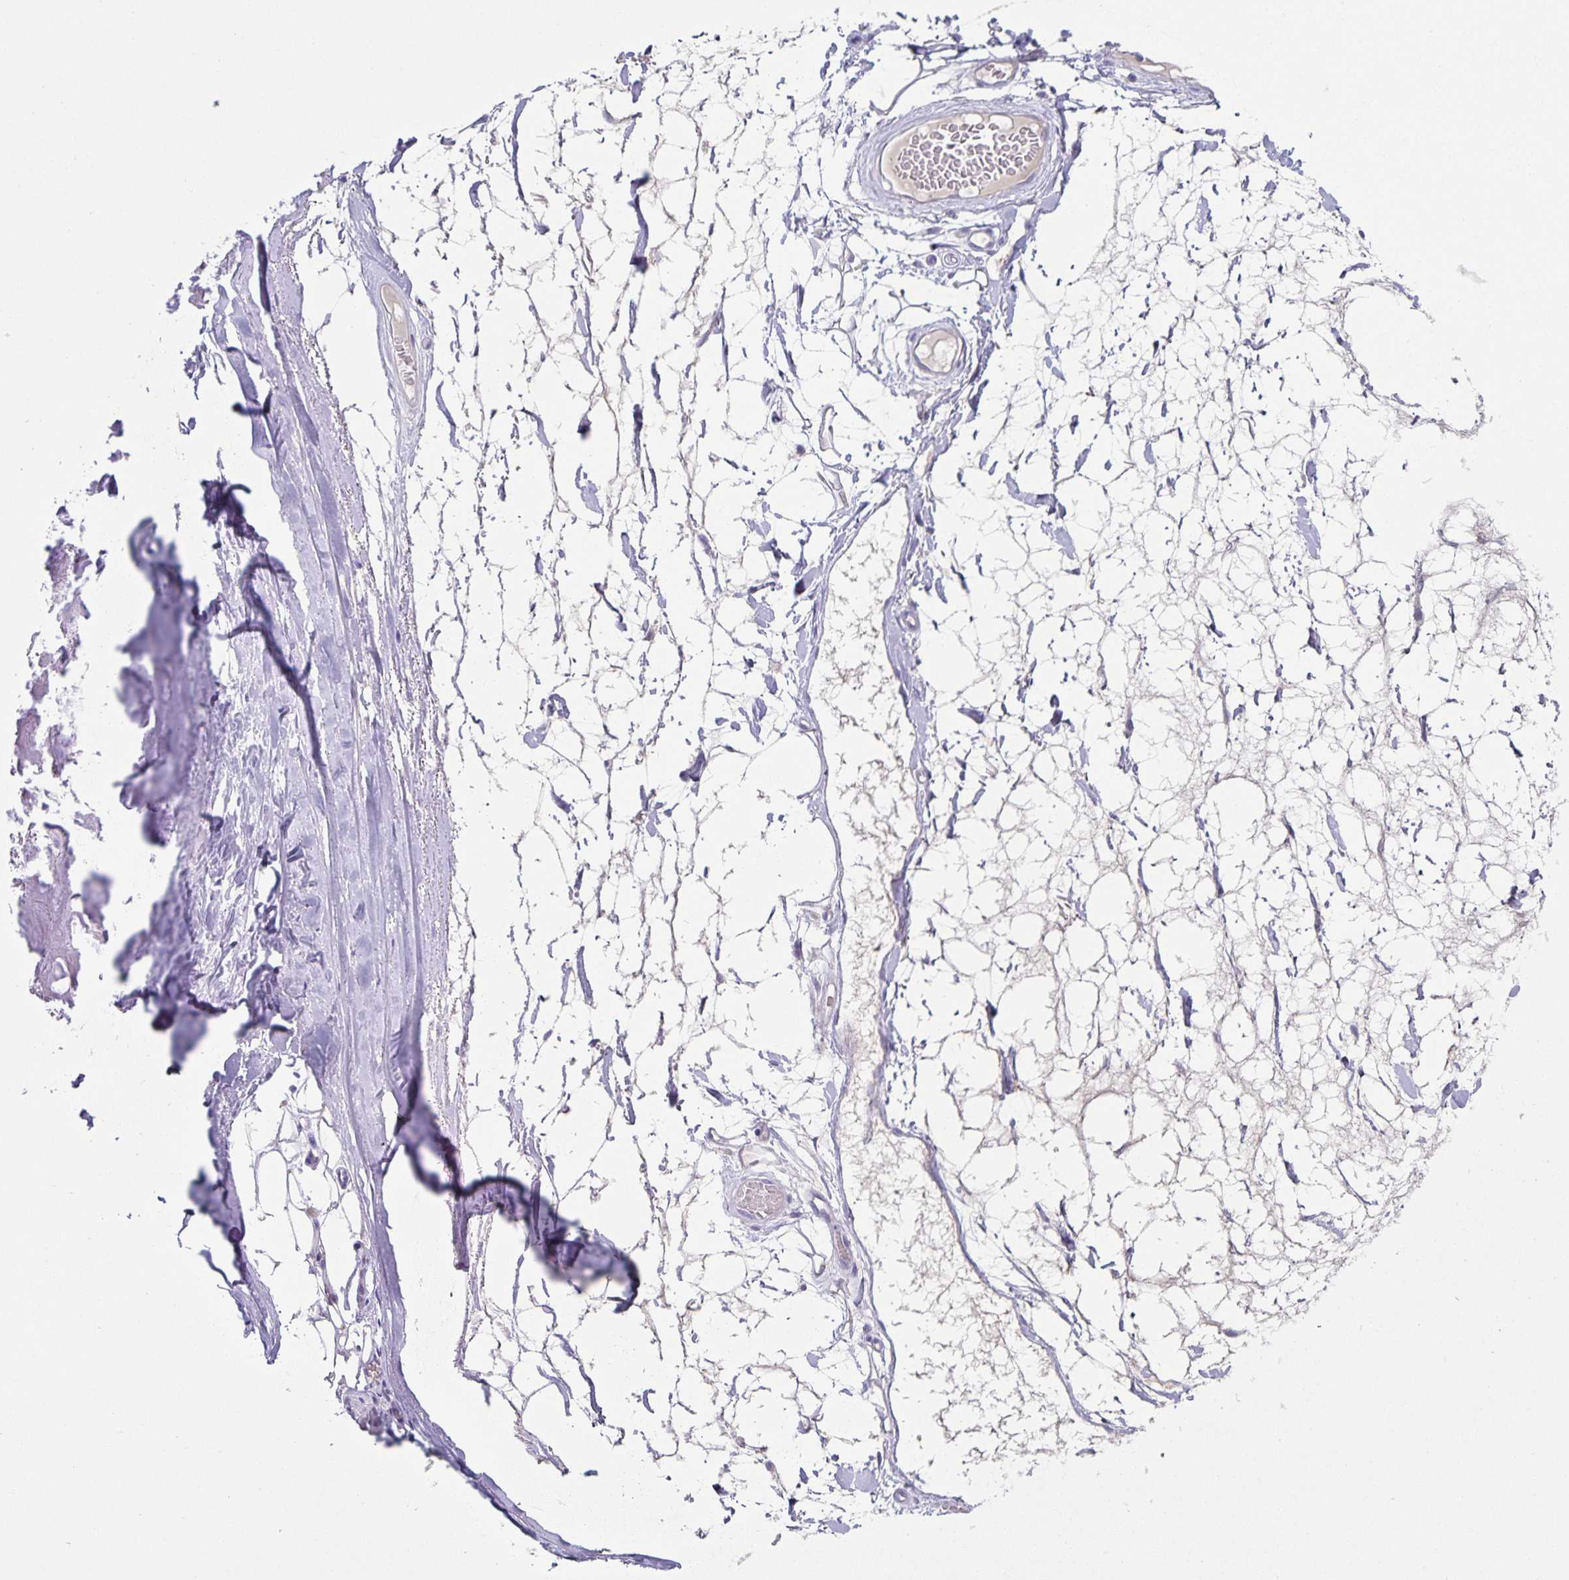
{"staining": {"intensity": "negative", "quantity": "none", "location": "none"}, "tissue": "adipose tissue", "cell_type": "Adipocytes", "image_type": "normal", "snomed": [{"axis": "morphology", "description": "Normal tissue, NOS"}, {"axis": "topography", "description": "Lymph node"}, {"axis": "topography", "description": "Cartilage tissue"}, {"axis": "topography", "description": "Nasopharynx"}], "caption": "Immunohistochemistry image of unremarkable adipose tissue: adipose tissue stained with DAB (3,3'-diaminobenzidine) reveals no significant protein expression in adipocytes.", "gene": "RPL36A", "patient": {"sex": "male", "age": 63}}